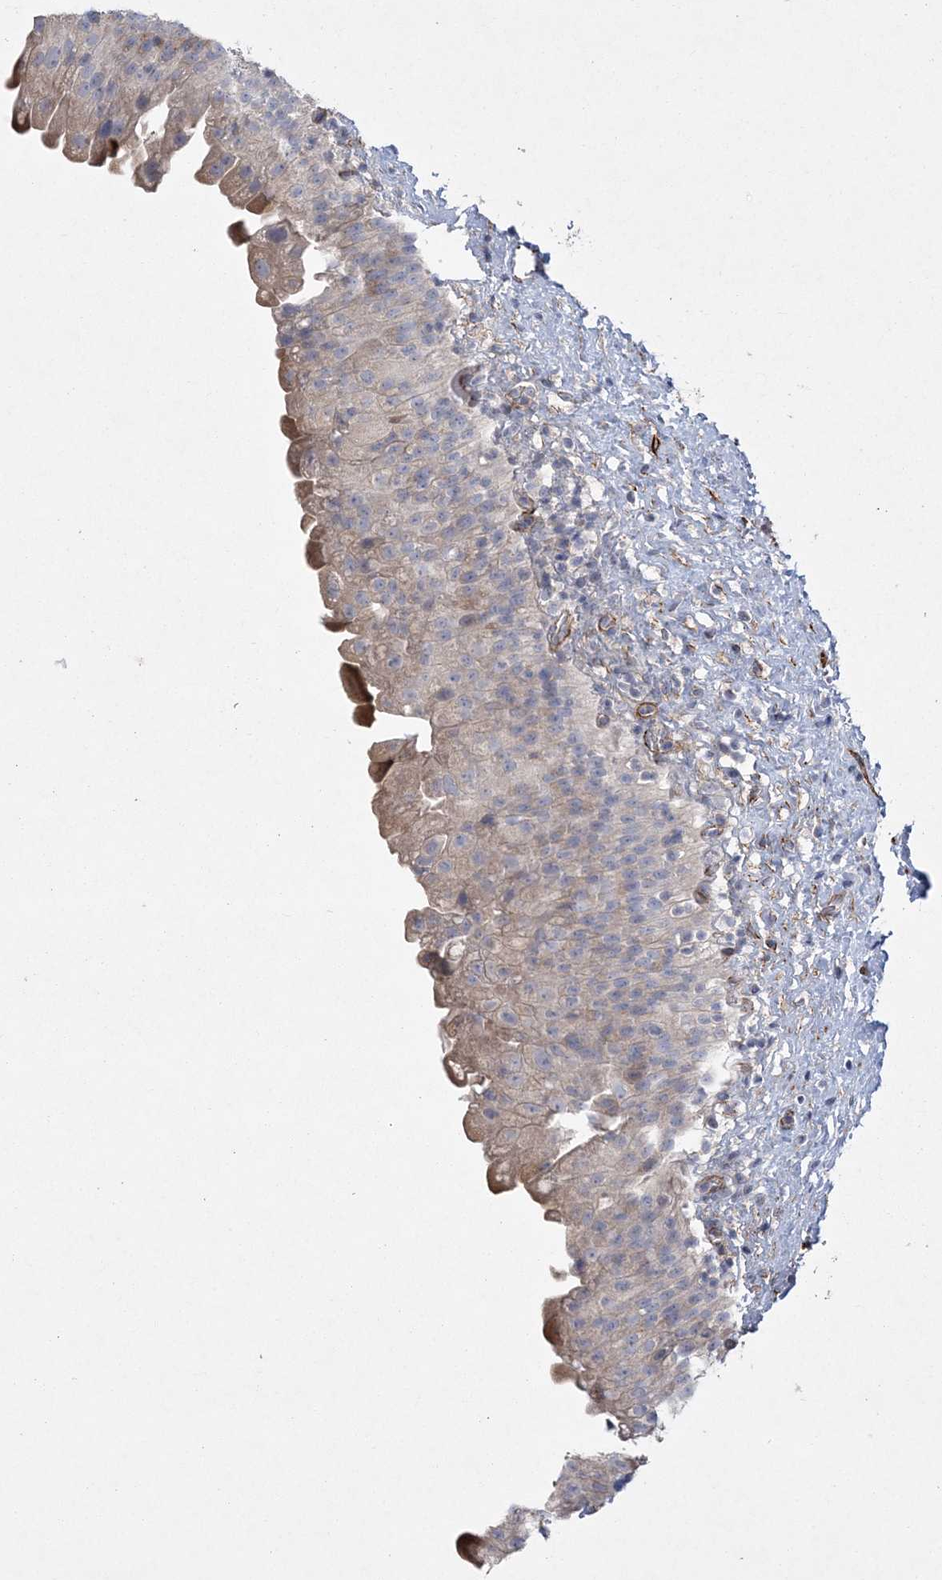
{"staining": {"intensity": "weak", "quantity": "<25%", "location": "cytoplasmic/membranous"}, "tissue": "urinary bladder", "cell_type": "Urothelial cells", "image_type": "normal", "snomed": [{"axis": "morphology", "description": "Normal tissue, NOS"}, {"axis": "topography", "description": "Urinary bladder"}], "caption": "Immunohistochemistry (IHC) of normal urinary bladder demonstrates no staining in urothelial cells.", "gene": "ARSJ", "patient": {"sex": "female", "age": 27}}